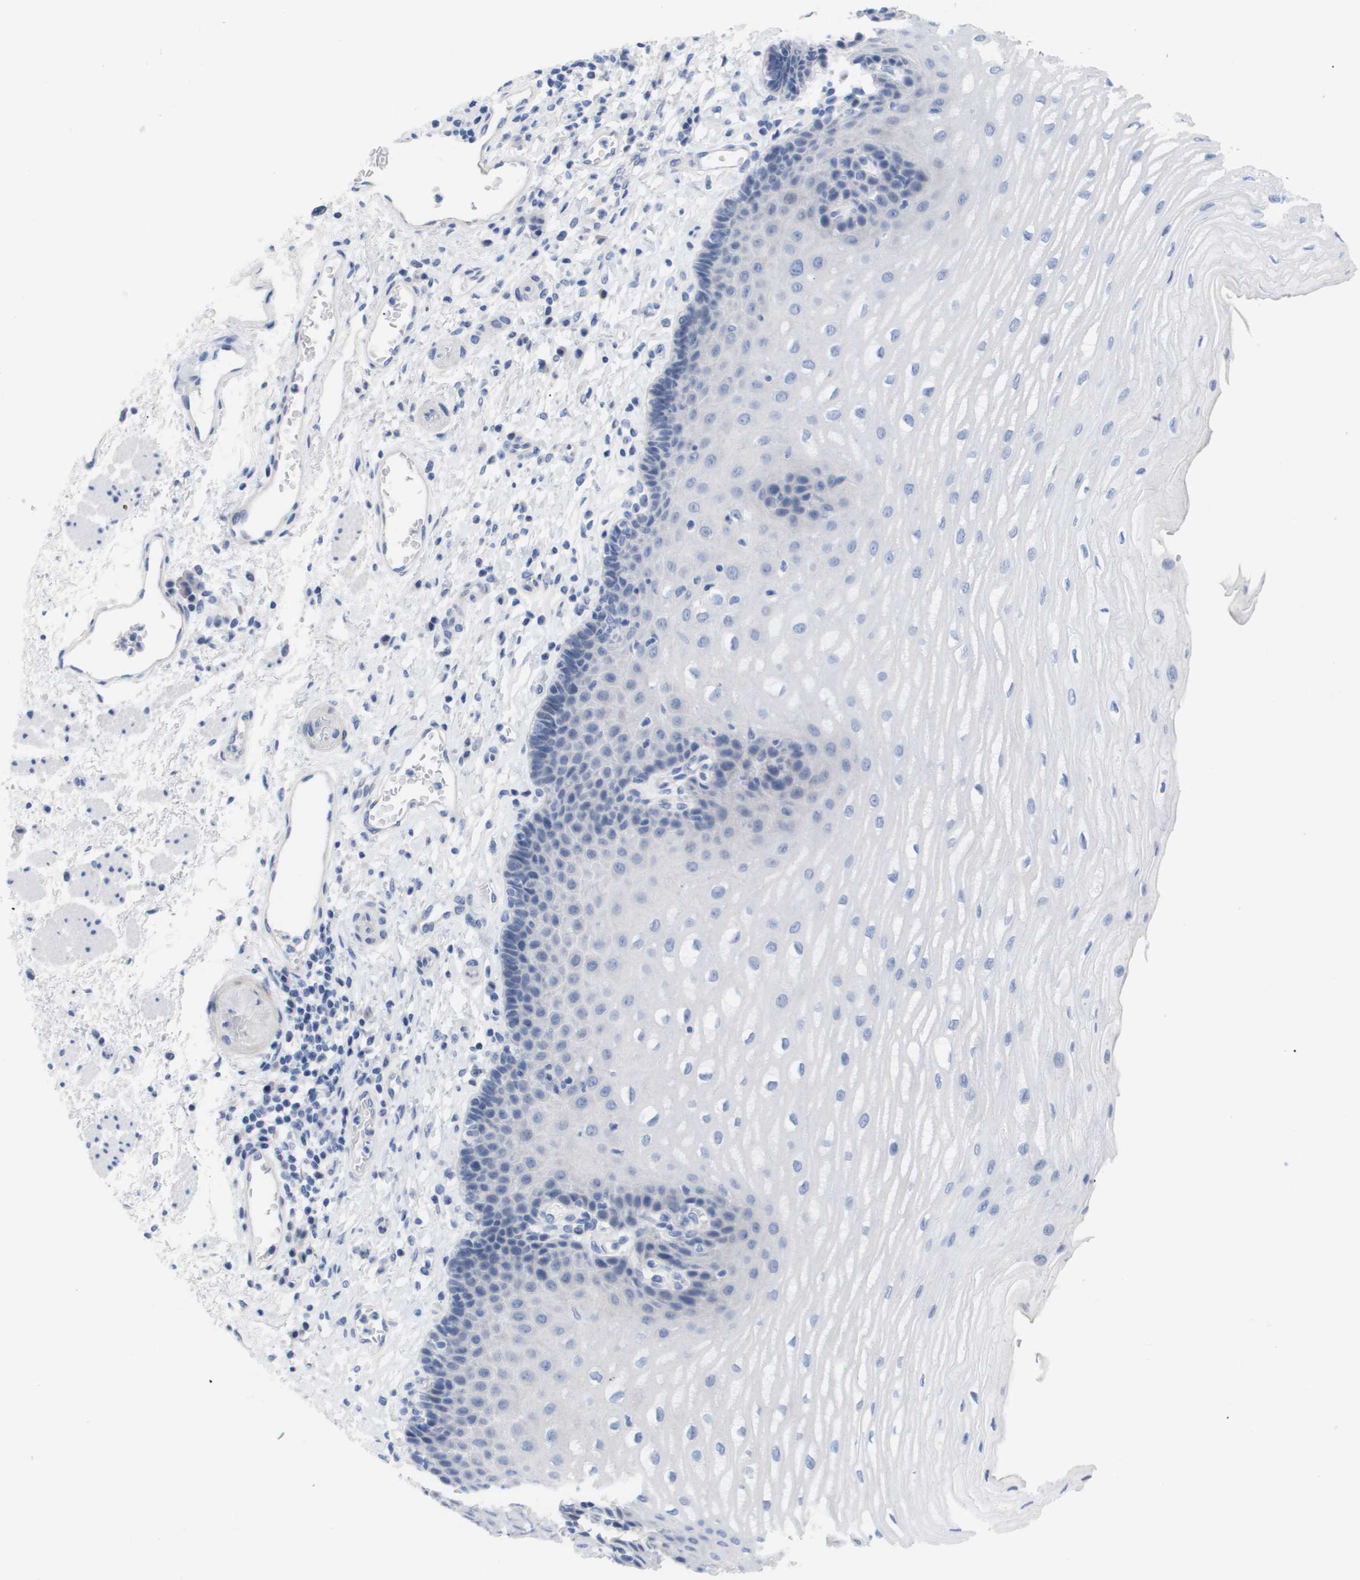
{"staining": {"intensity": "negative", "quantity": "none", "location": "none"}, "tissue": "esophagus", "cell_type": "Squamous epithelial cells", "image_type": "normal", "snomed": [{"axis": "morphology", "description": "Normal tissue, NOS"}, {"axis": "topography", "description": "Esophagus"}], "caption": "DAB immunohistochemical staining of benign esophagus demonstrates no significant expression in squamous epithelial cells.", "gene": "CAV3", "patient": {"sex": "male", "age": 54}}